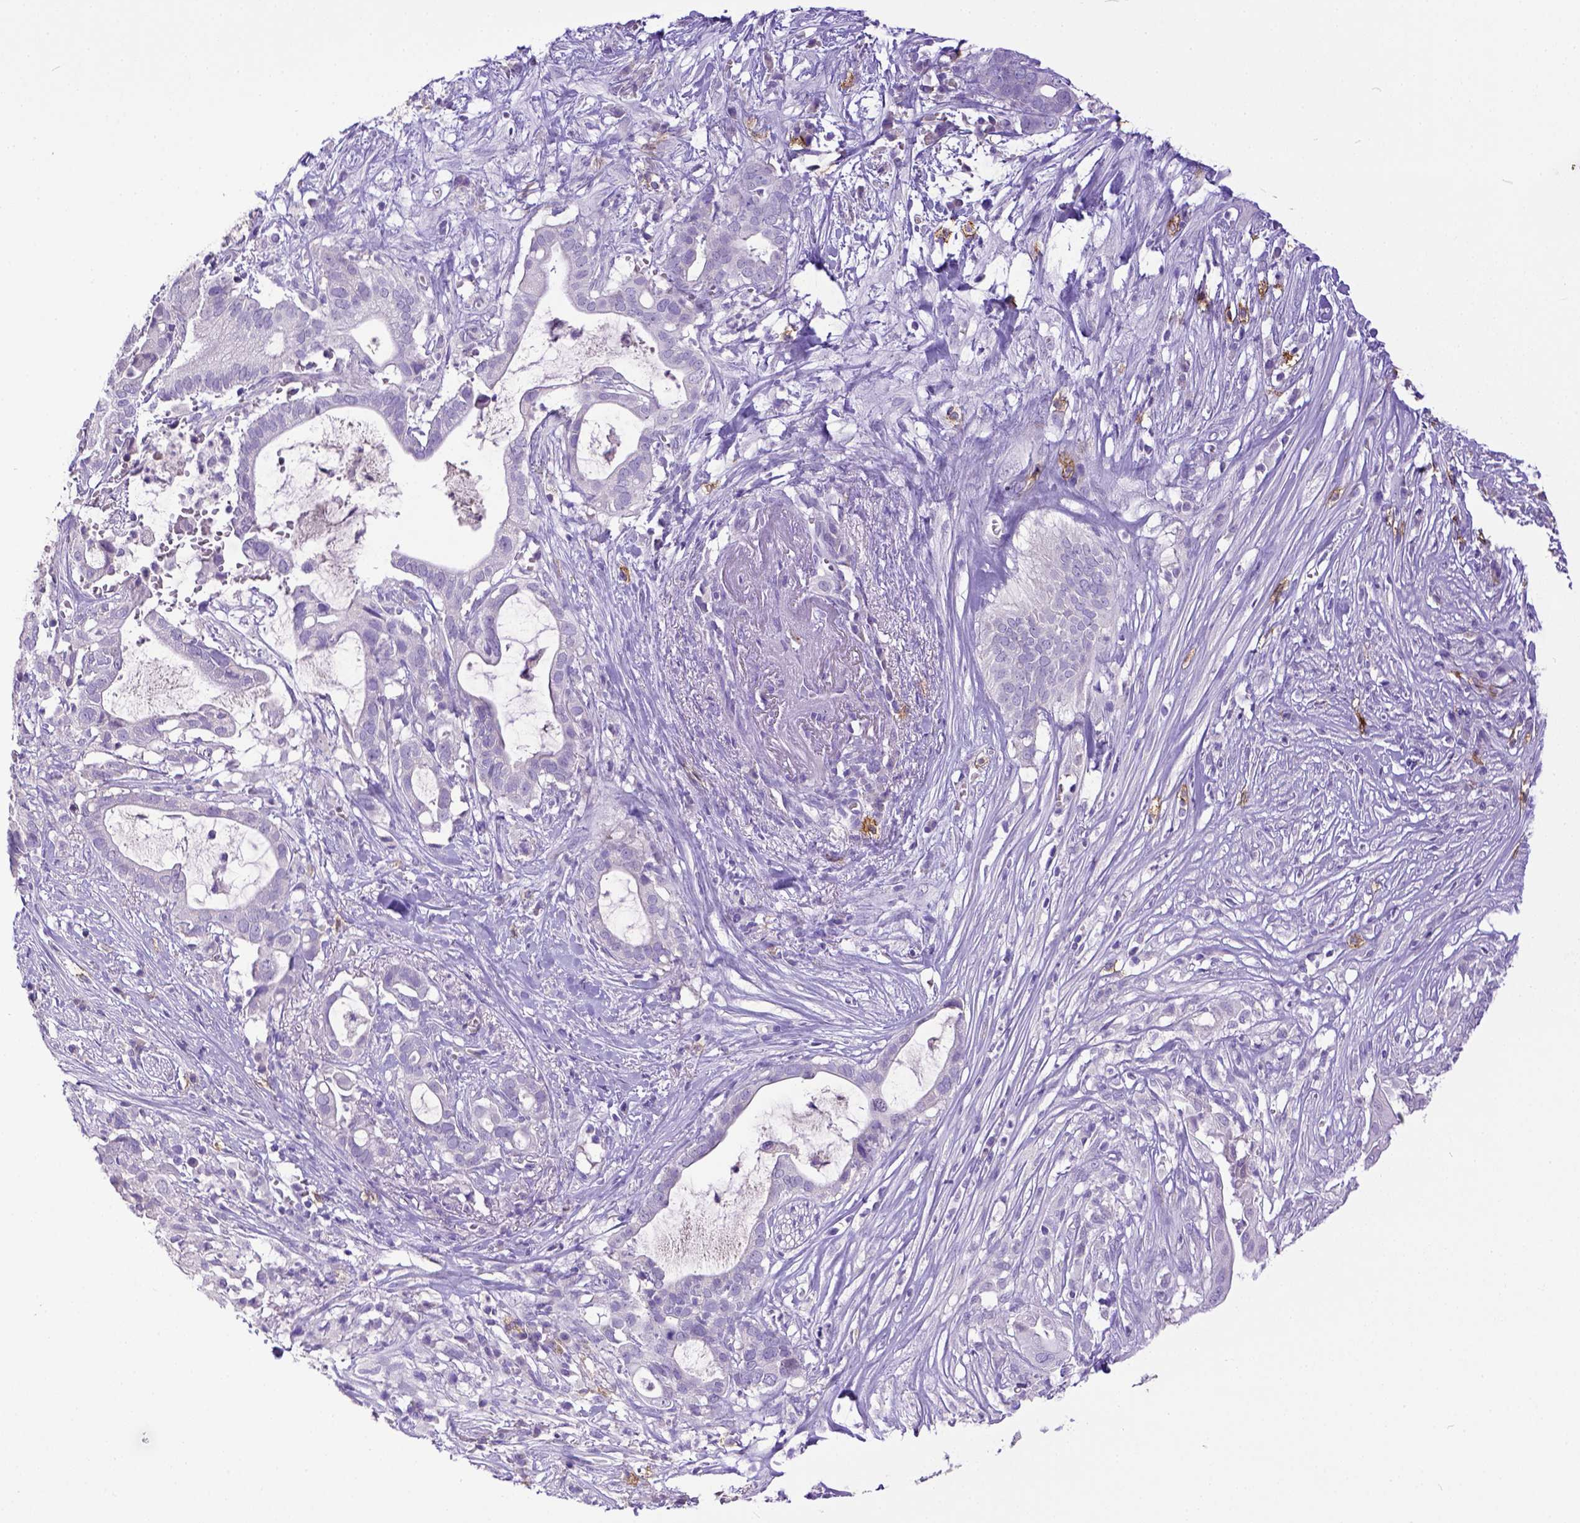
{"staining": {"intensity": "negative", "quantity": "none", "location": "none"}, "tissue": "pancreatic cancer", "cell_type": "Tumor cells", "image_type": "cancer", "snomed": [{"axis": "morphology", "description": "Adenocarcinoma, NOS"}, {"axis": "topography", "description": "Pancreas"}], "caption": "Immunohistochemistry histopathology image of human pancreatic cancer (adenocarcinoma) stained for a protein (brown), which demonstrates no positivity in tumor cells.", "gene": "KIT", "patient": {"sex": "male", "age": 61}}